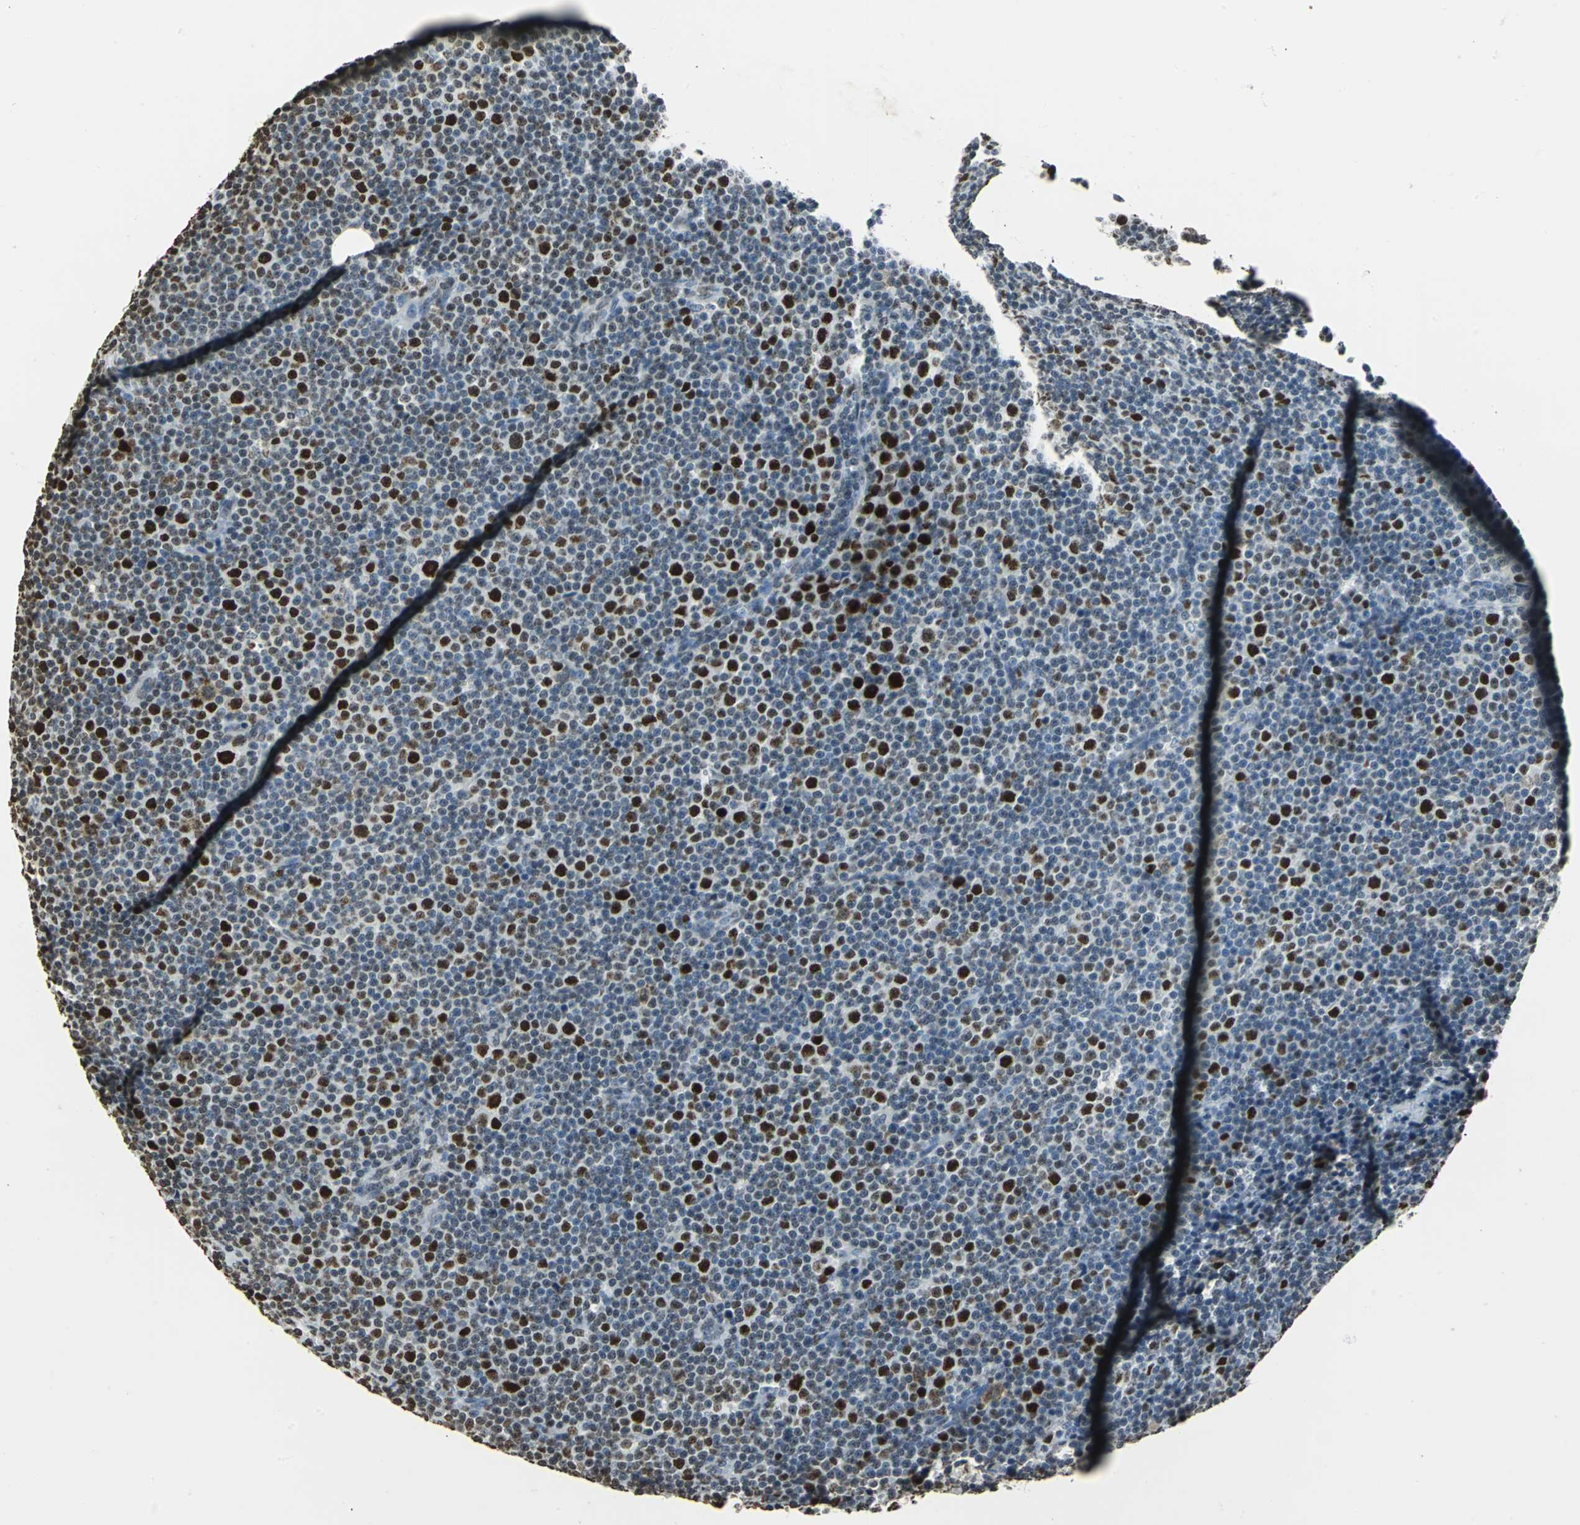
{"staining": {"intensity": "strong", "quantity": "25%-75%", "location": "nuclear"}, "tissue": "lymphoma", "cell_type": "Tumor cells", "image_type": "cancer", "snomed": [{"axis": "morphology", "description": "Malignant lymphoma, non-Hodgkin's type, Low grade"}, {"axis": "topography", "description": "Lymph node"}], "caption": "Low-grade malignant lymphoma, non-Hodgkin's type tissue exhibits strong nuclear staining in approximately 25%-75% of tumor cells, visualized by immunohistochemistry.", "gene": "MCM4", "patient": {"sex": "female", "age": 67}}